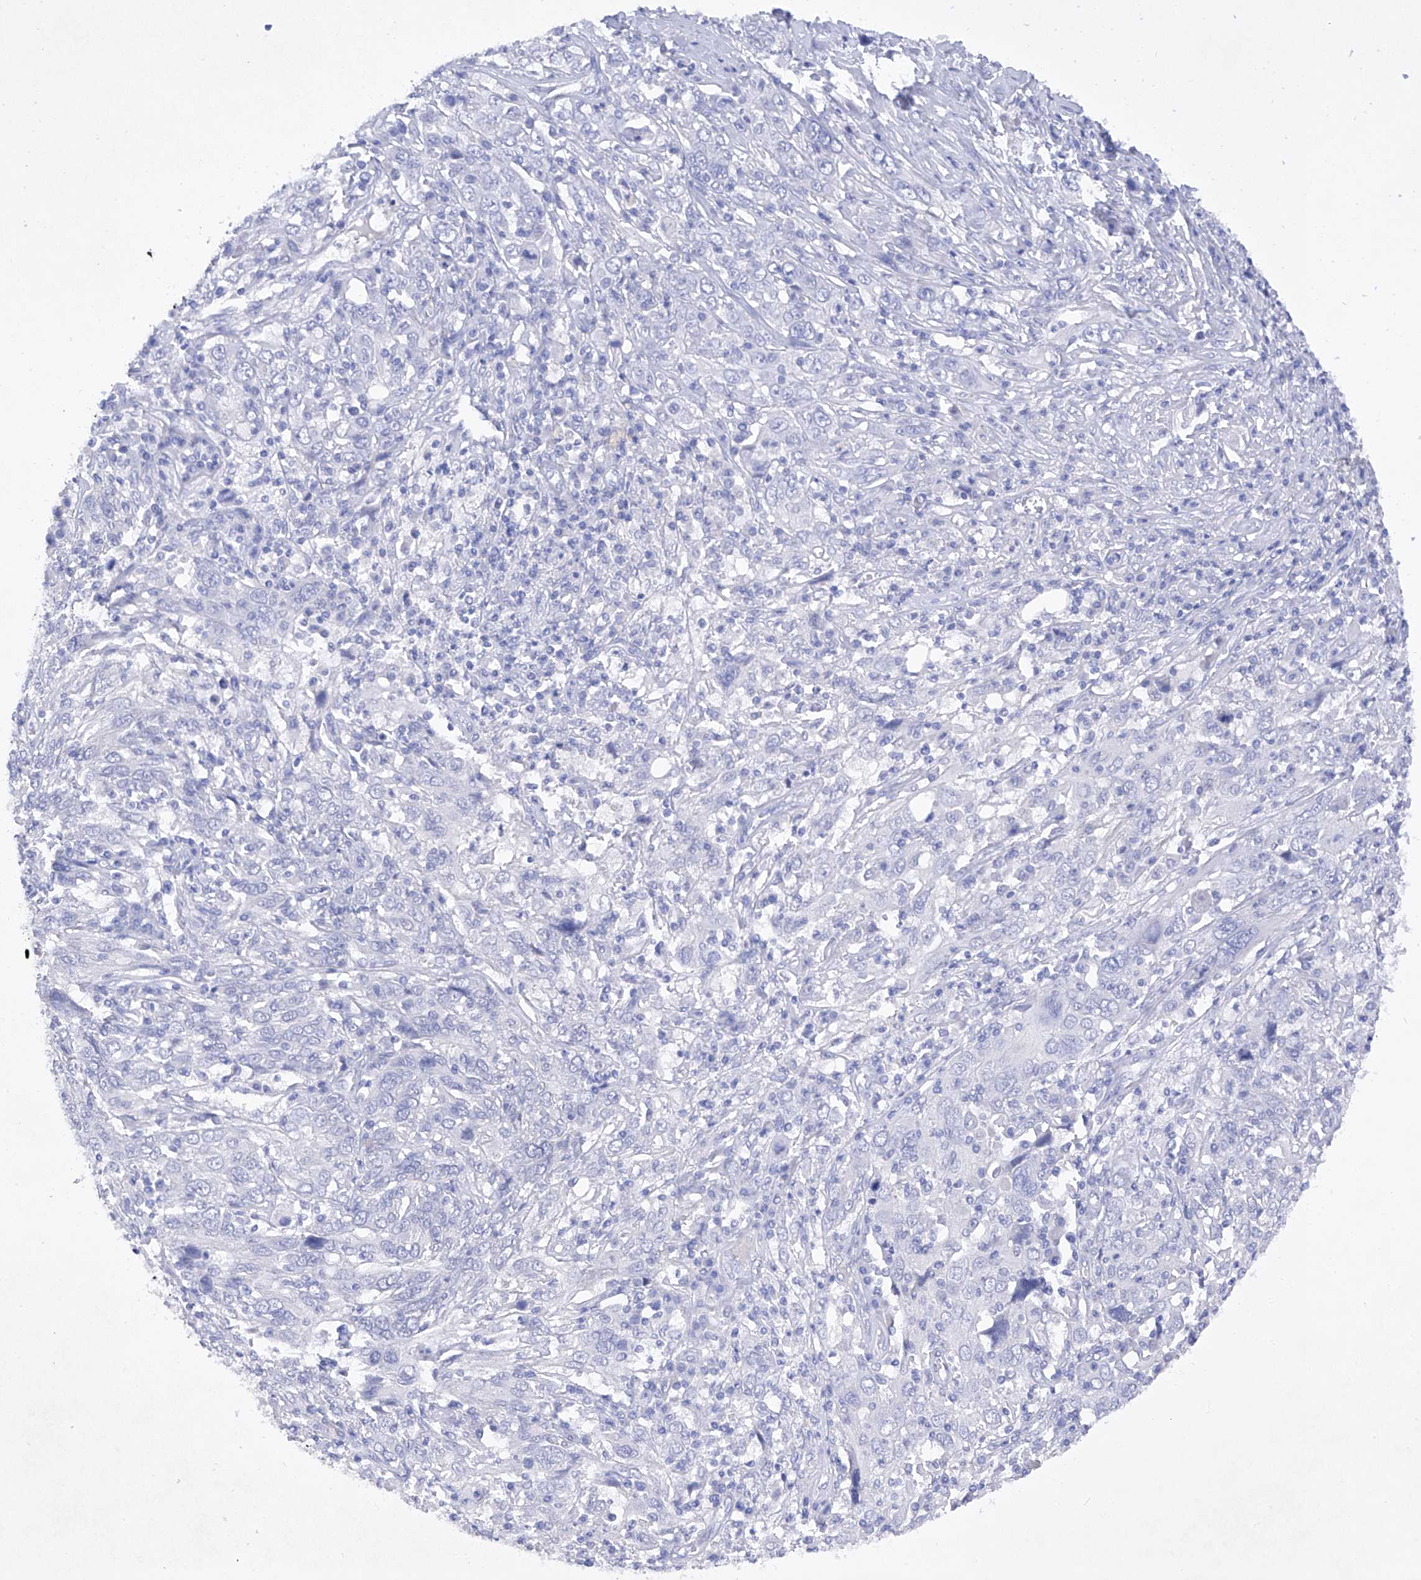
{"staining": {"intensity": "negative", "quantity": "none", "location": "none"}, "tissue": "cervical cancer", "cell_type": "Tumor cells", "image_type": "cancer", "snomed": [{"axis": "morphology", "description": "Squamous cell carcinoma, NOS"}, {"axis": "topography", "description": "Cervix"}], "caption": "Immunohistochemistry (IHC) of squamous cell carcinoma (cervical) demonstrates no expression in tumor cells. (Immunohistochemistry (IHC), brightfield microscopy, high magnification).", "gene": "BARX2", "patient": {"sex": "female", "age": 46}}